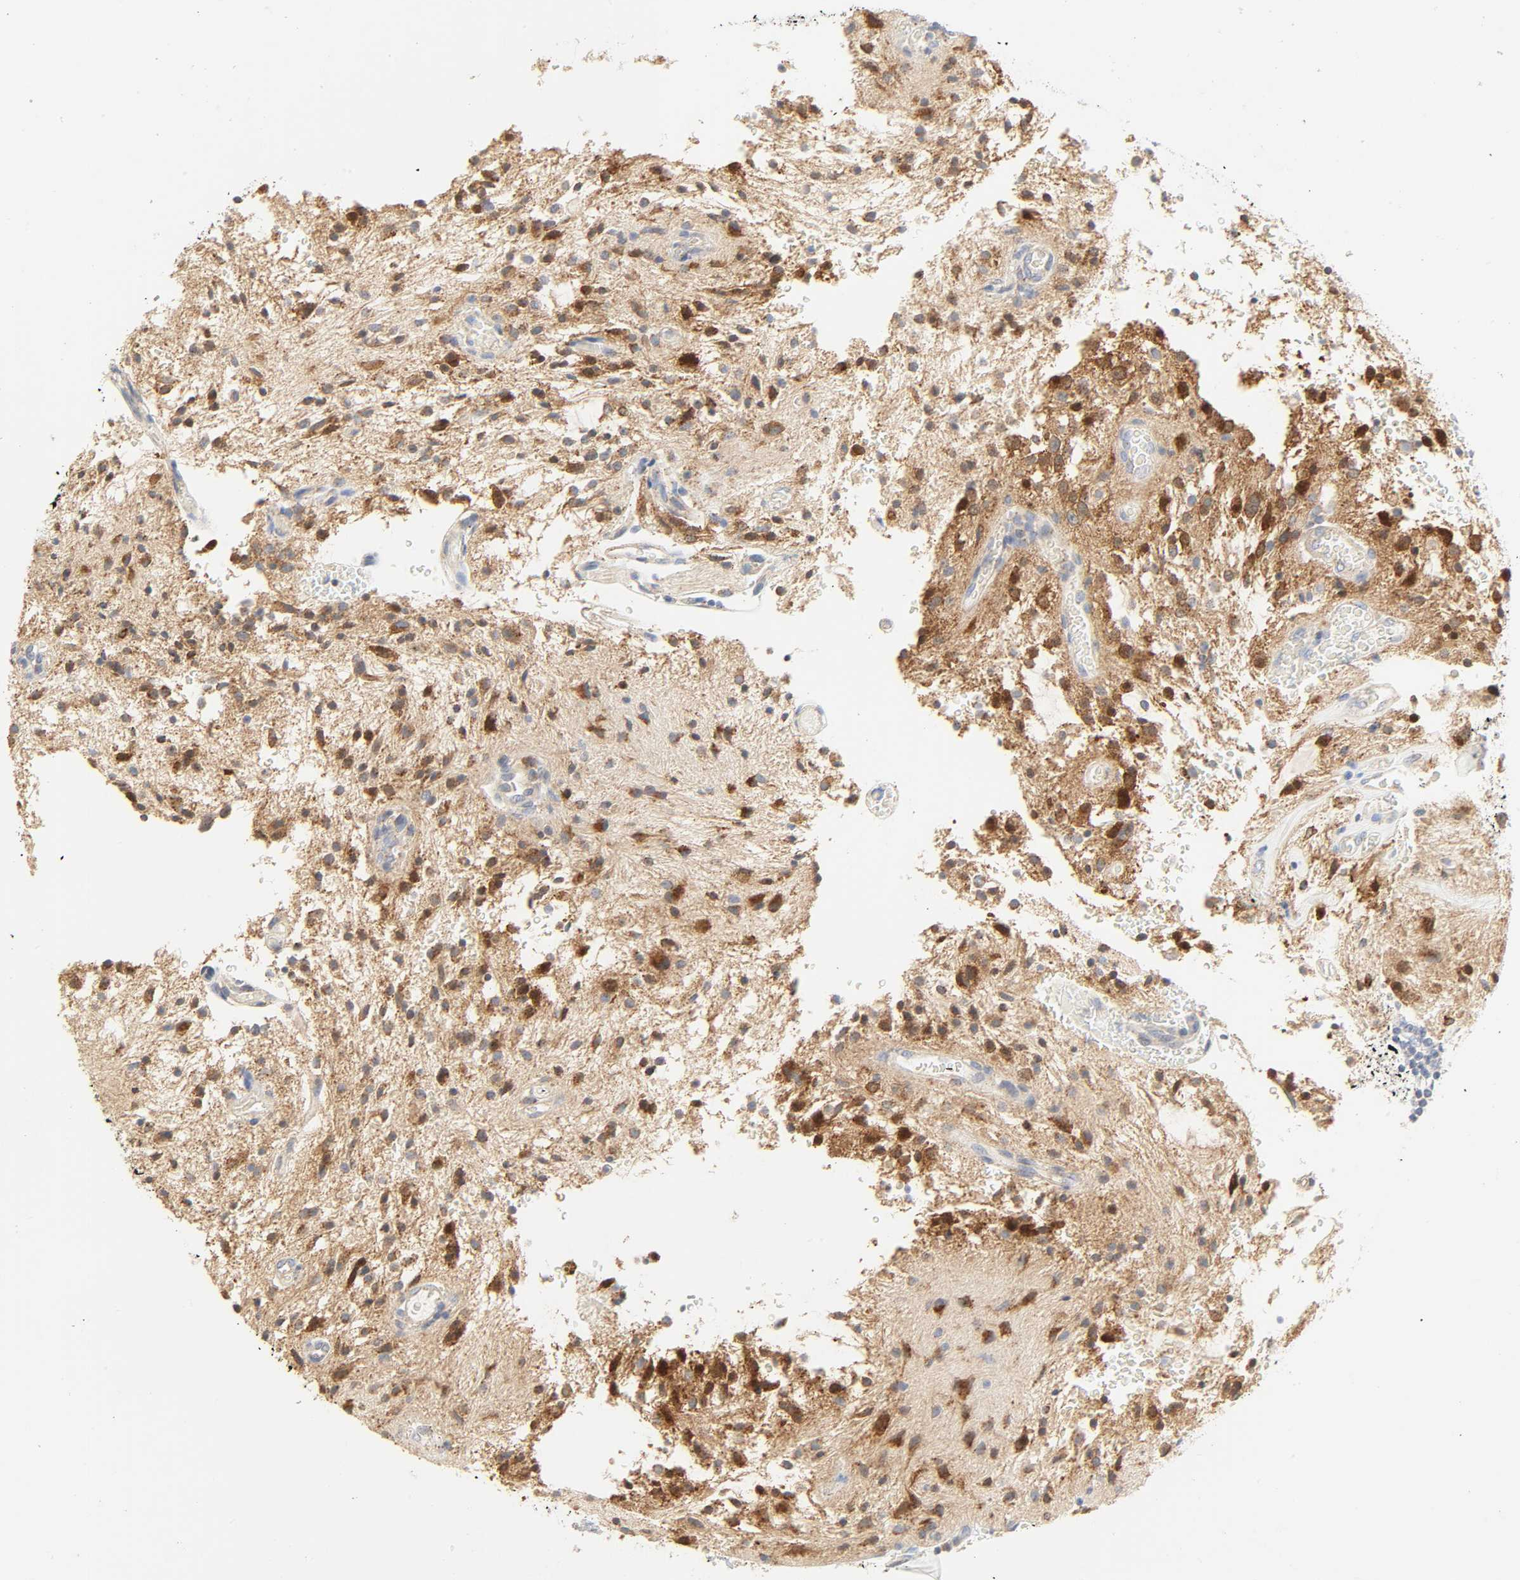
{"staining": {"intensity": "moderate", "quantity": "25%-75%", "location": "cytoplasmic/membranous"}, "tissue": "glioma", "cell_type": "Tumor cells", "image_type": "cancer", "snomed": [{"axis": "morphology", "description": "Glioma, malignant, NOS"}, {"axis": "topography", "description": "Cerebellum"}], "caption": "Malignant glioma stained for a protein demonstrates moderate cytoplasmic/membranous positivity in tumor cells.", "gene": "CAMK2A", "patient": {"sex": "female", "age": 10}}